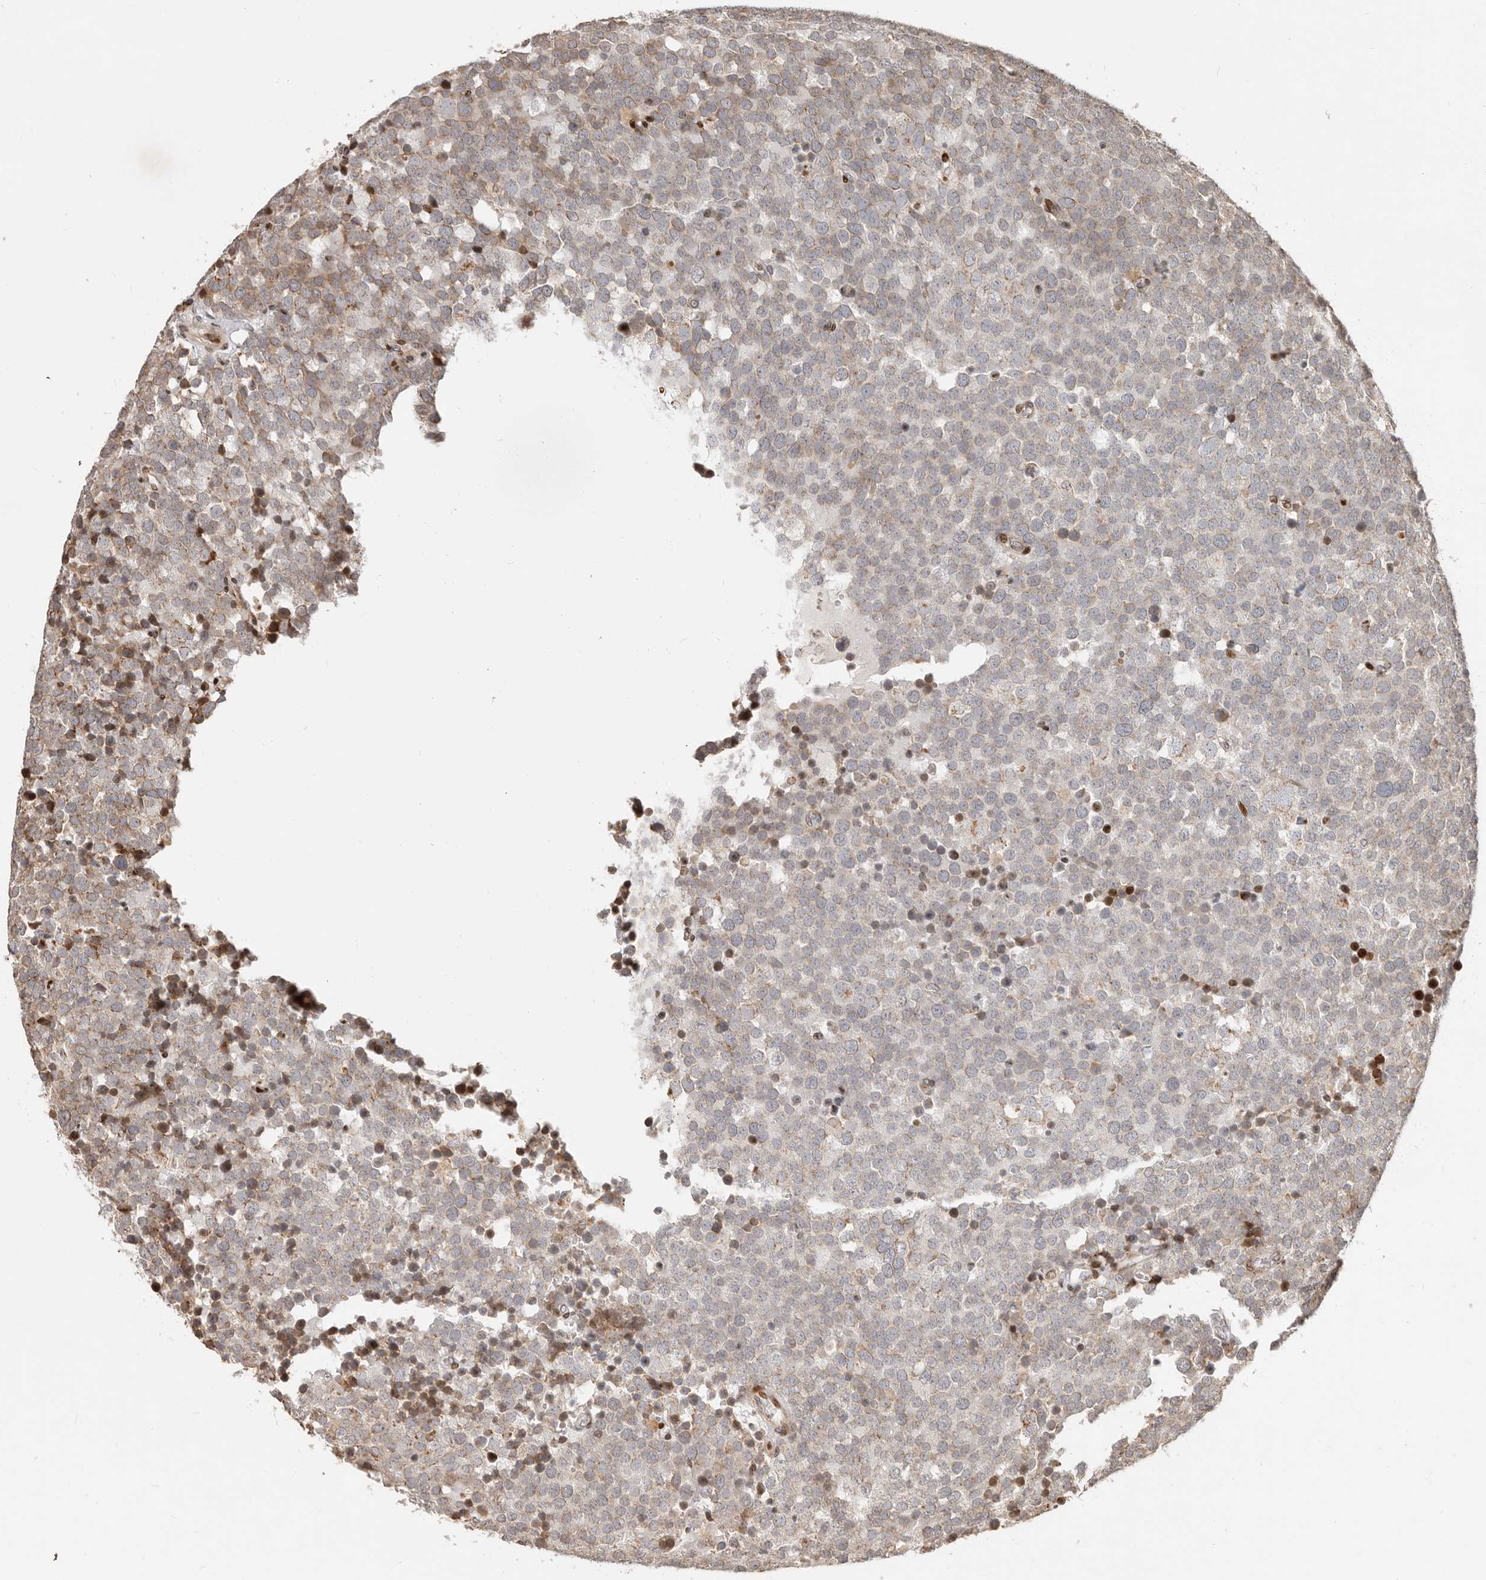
{"staining": {"intensity": "negative", "quantity": "none", "location": "none"}, "tissue": "testis cancer", "cell_type": "Tumor cells", "image_type": "cancer", "snomed": [{"axis": "morphology", "description": "Seminoma, NOS"}, {"axis": "topography", "description": "Testis"}], "caption": "DAB (3,3'-diaminobenzidine) immunohistochemical staining of human testis cancer (seminoma) exhibits no significant positivity in tumor cells. The staining was performed using DAB to visualize the protein expression in brown, while the nuclei were stained in blue with hematoxylin (Magnification: 20x).", "gene": "TRIM4", "patient": {"sex": "male", "age": 71}}